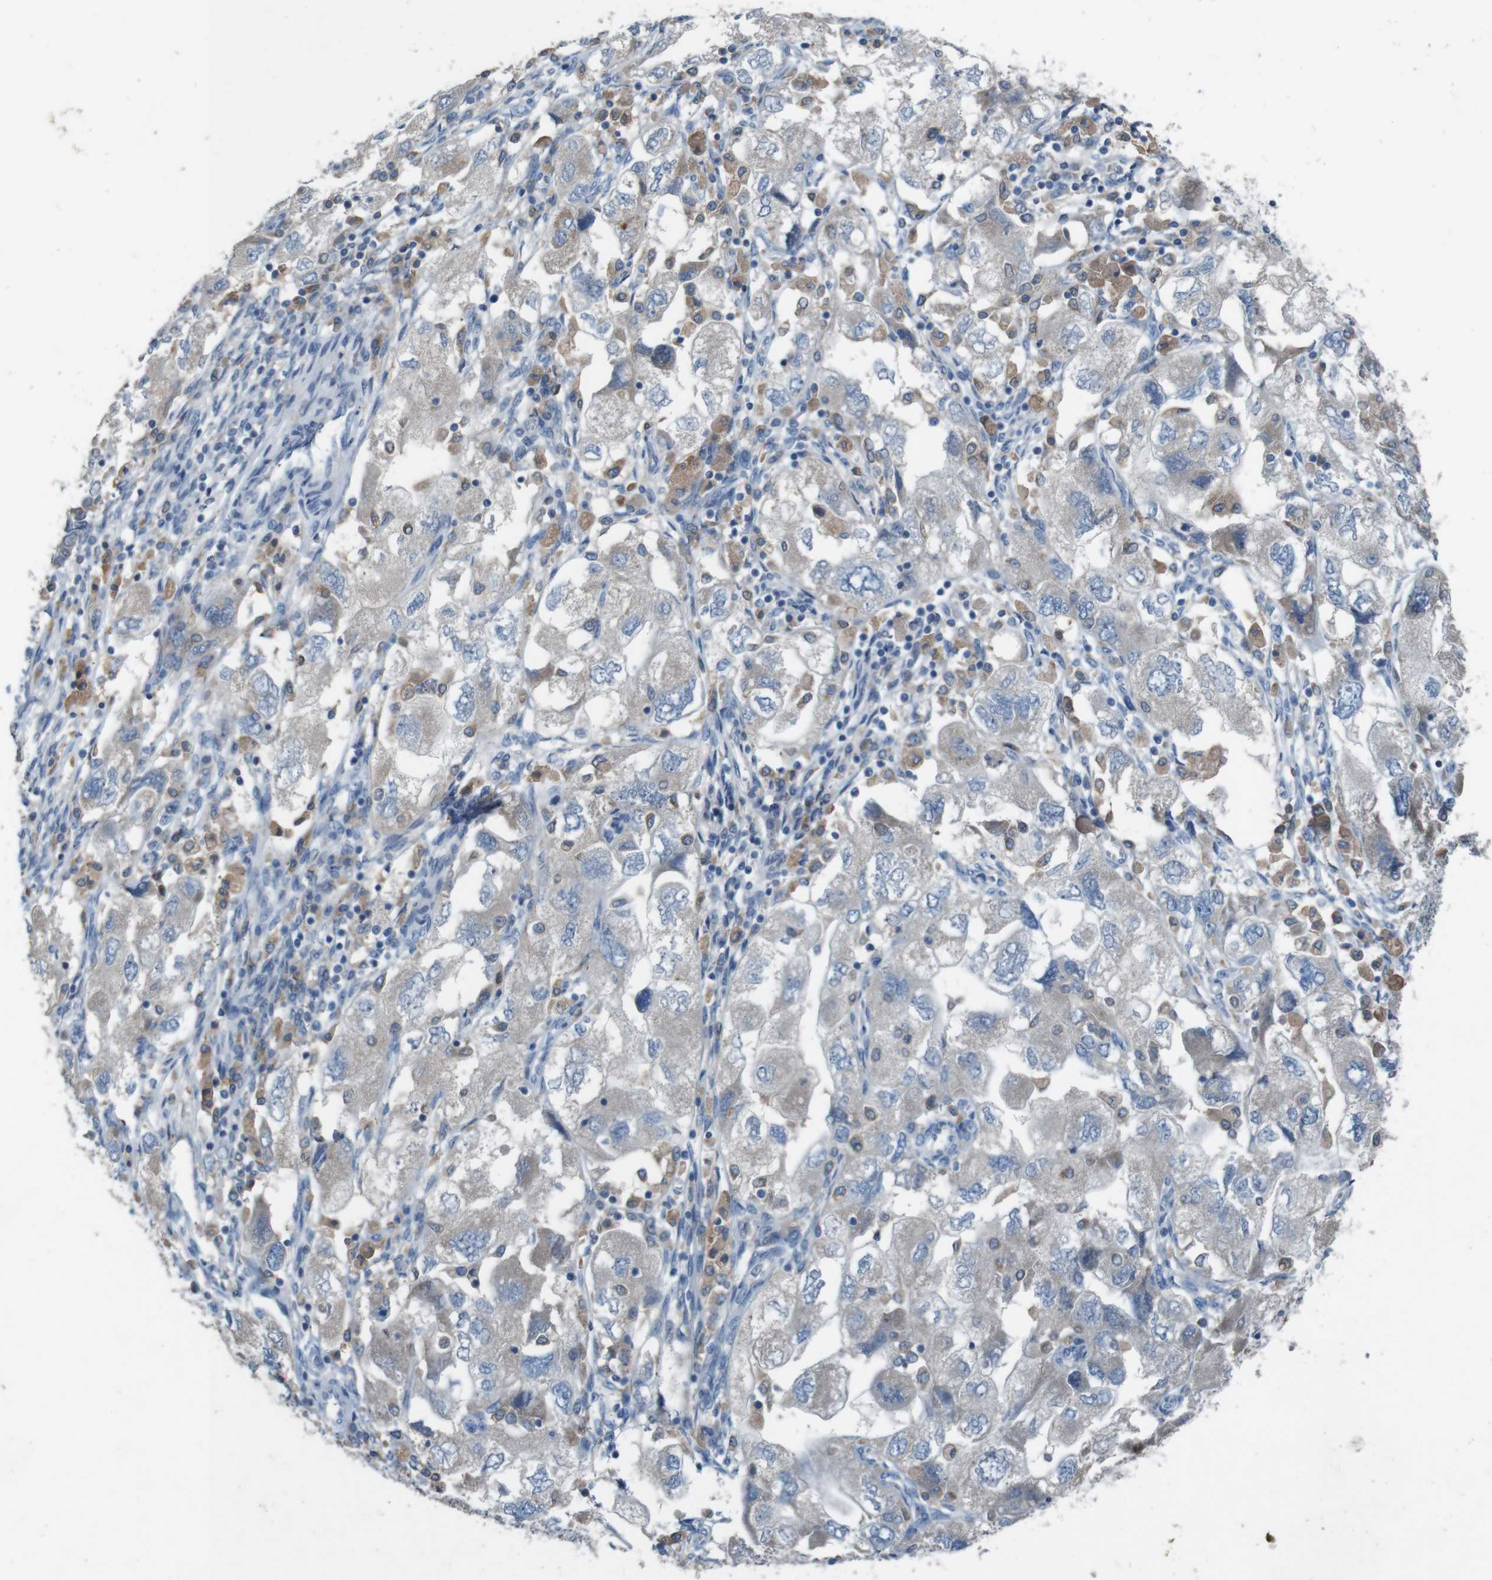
{"staining": {"intensity": "negative", "quantity": "none", "location": "none"}, "tissue": "ovarian cancer", "cell_type": "Tumor cells", "image_type": "cancer", "snomed": [{"axis": "morphology", "description": "Carcinoma, NOS"}, {"axis": "morphology", "description": "Cystadenocarcinoma, serous, NOS"}, {"axis": "topography", "description": "Ovary"}], "caption": "This is an immunohistochemistry (IHC) micrograph of serous cystadenocarcinoma (ovarian). There is no staining in tumor cells.", "gene": "MOGAT3", "patient": {"sex": "female", "age": 69}}